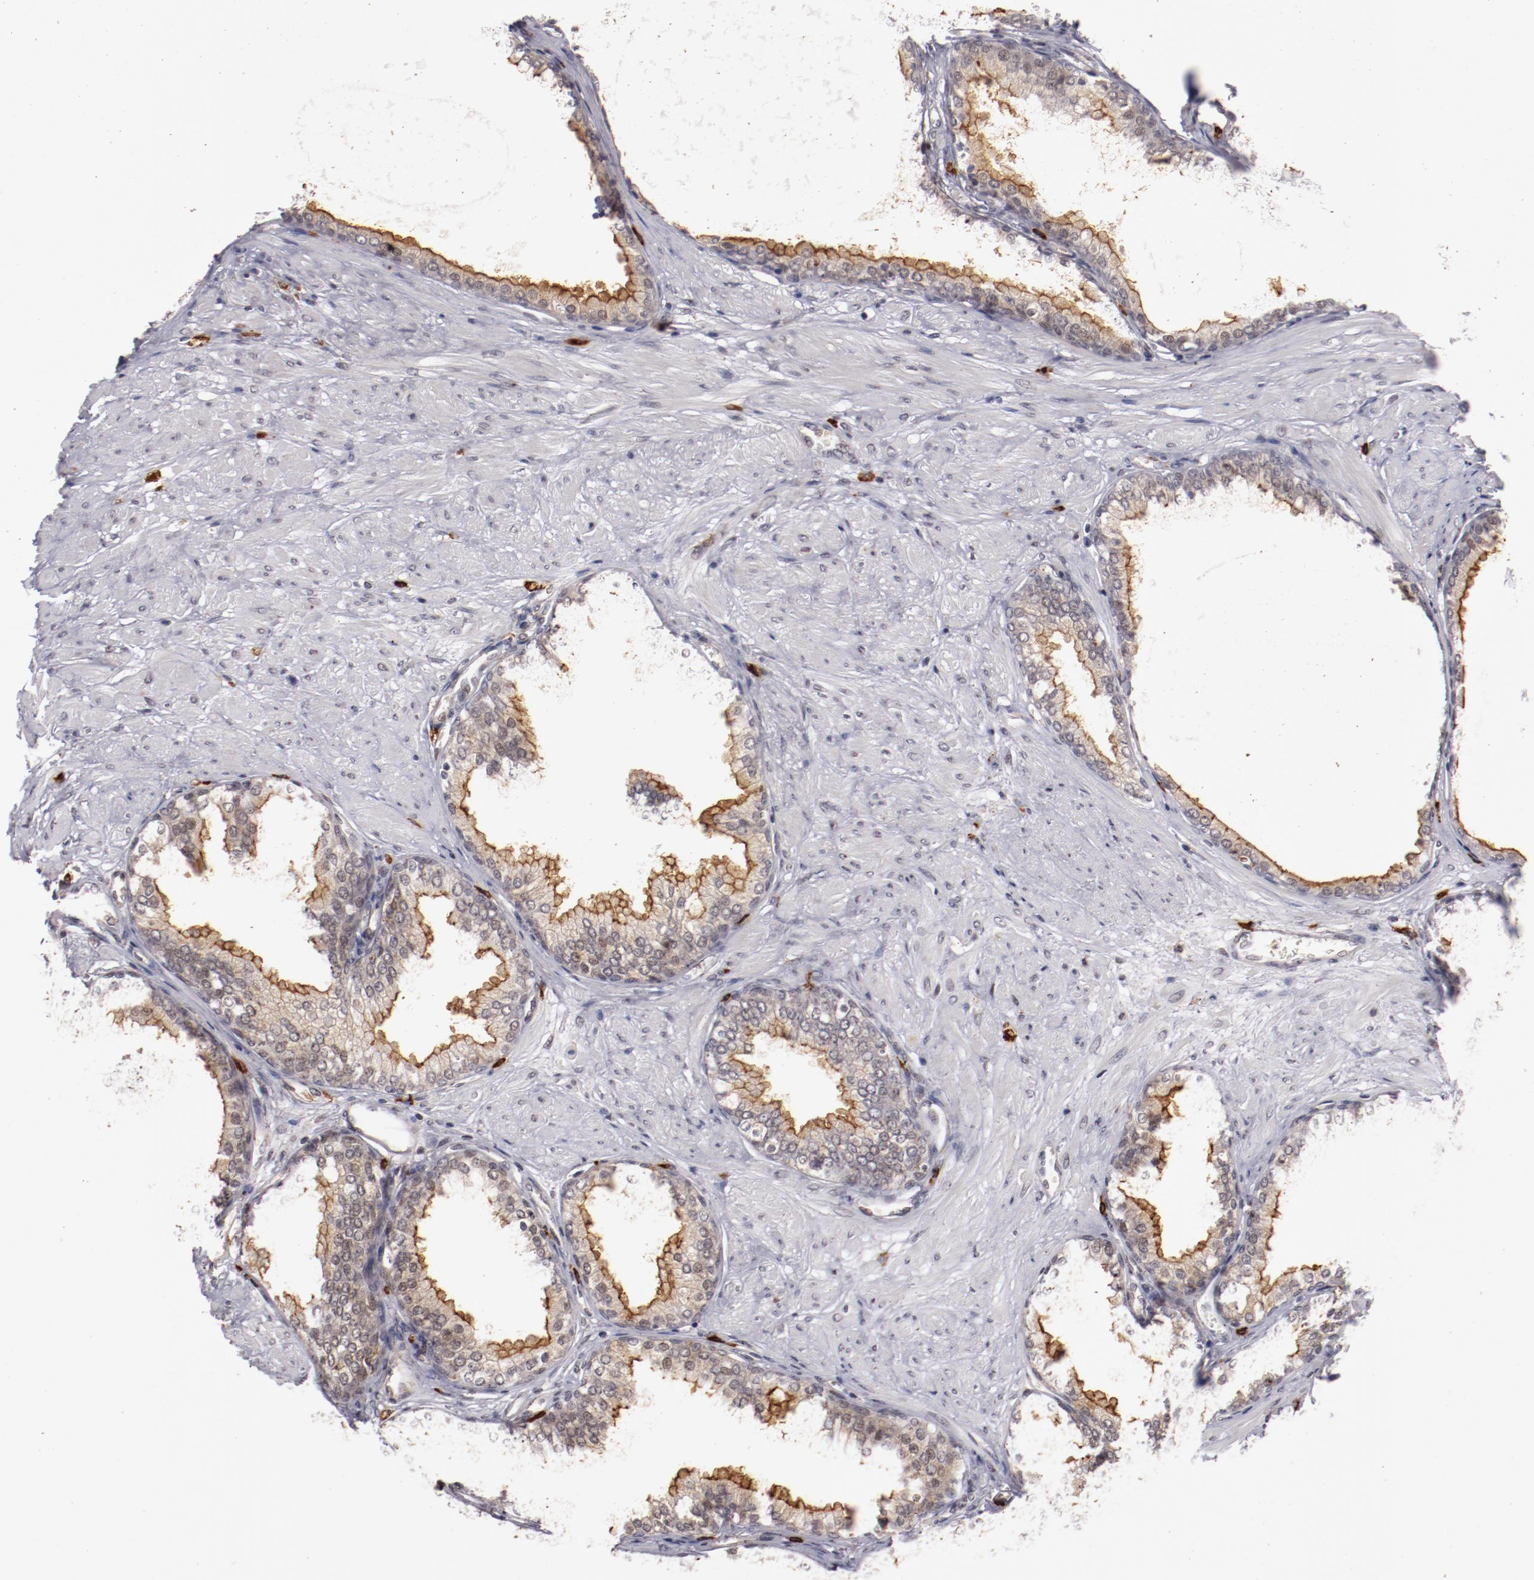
{"staining": {"intensity": "moderate", "quantity": "25%-75%", "location": "cytoplasmic/membranous"}, "tissue": "prostate", "cell_type": "Glandular cells", "image_type": "normal", "snomed": [{"axis": "morphology", "description": "Normal tissue, NOS"}, {"axis": "topography", "description": "Prostate"}], "caption": "This photomicrograph demonstrates immunohistochemistry (IHC) staining of benign prostate, with medium moderate cytoplasmic/membranous positivity in about 25%-75% of glandular cells.", "gene": "STX3", "patient": {"sex": "male", "age": 51}}